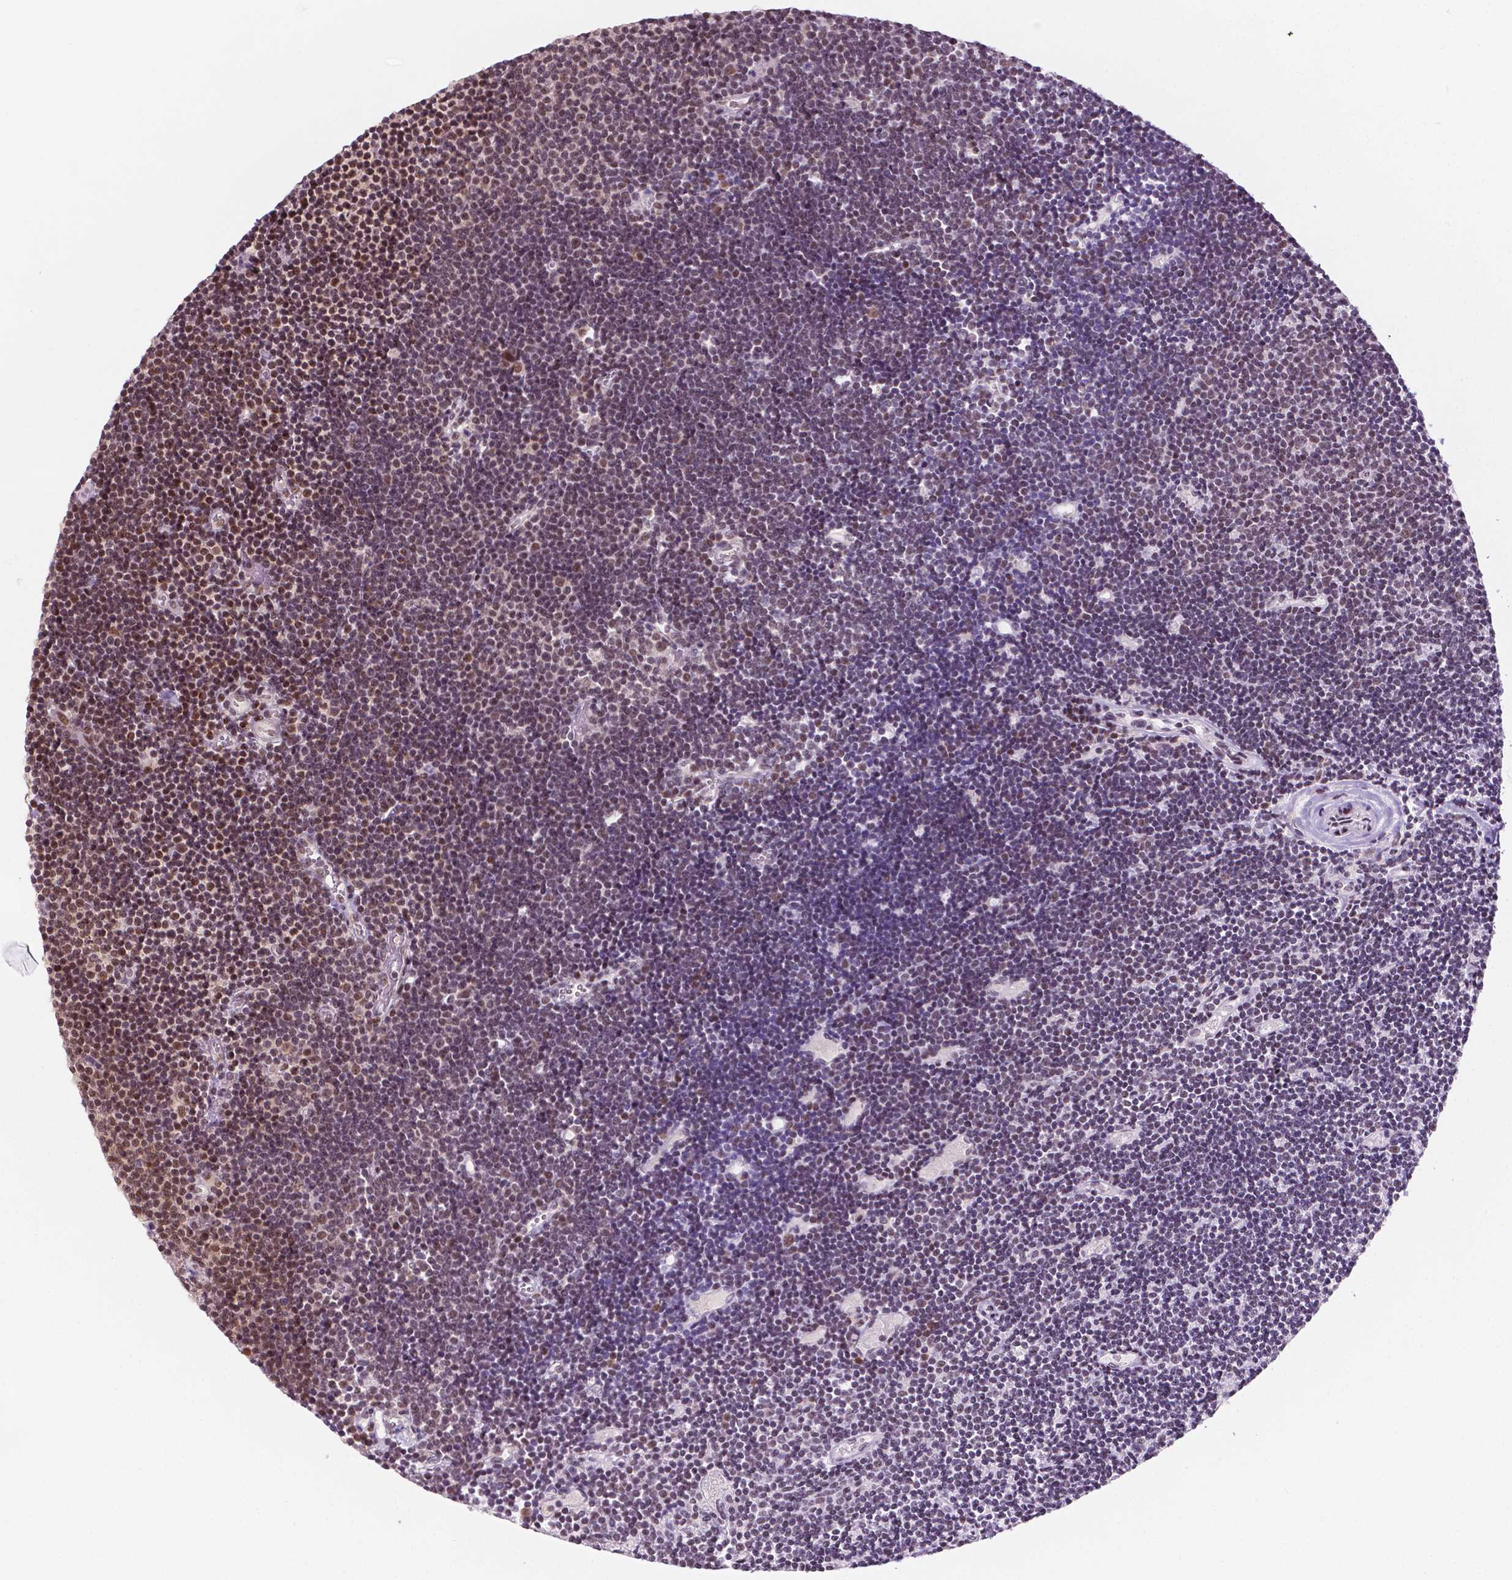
{"staining": {"intensity": "moderate", "quantity": "25%-75%", "location": "nuclear"}, "tissue": "lymphoma", "cell_type": "Tumor cells", "image_type": "cancer", "snomed": [{"axis": "morphology", "description": "Malignant lymphoma, non-Hodgkin's type, Low grade"}, {"axis": "topography", "description": "Brain"}], "caption": "DAB (3,3'-diaminobenzidine) immunohistochemical staining of human malignant lymphoma, non-Hodgkin's type (low-grade) exhibits moderate nuclear protein positivity in approximately 25%-75% of tumor cells. (brown staining indicates protein expression, while blue staining denotes nuclei).", "gene": "PER2", "patient": {"sex": "female", "age": 66}}